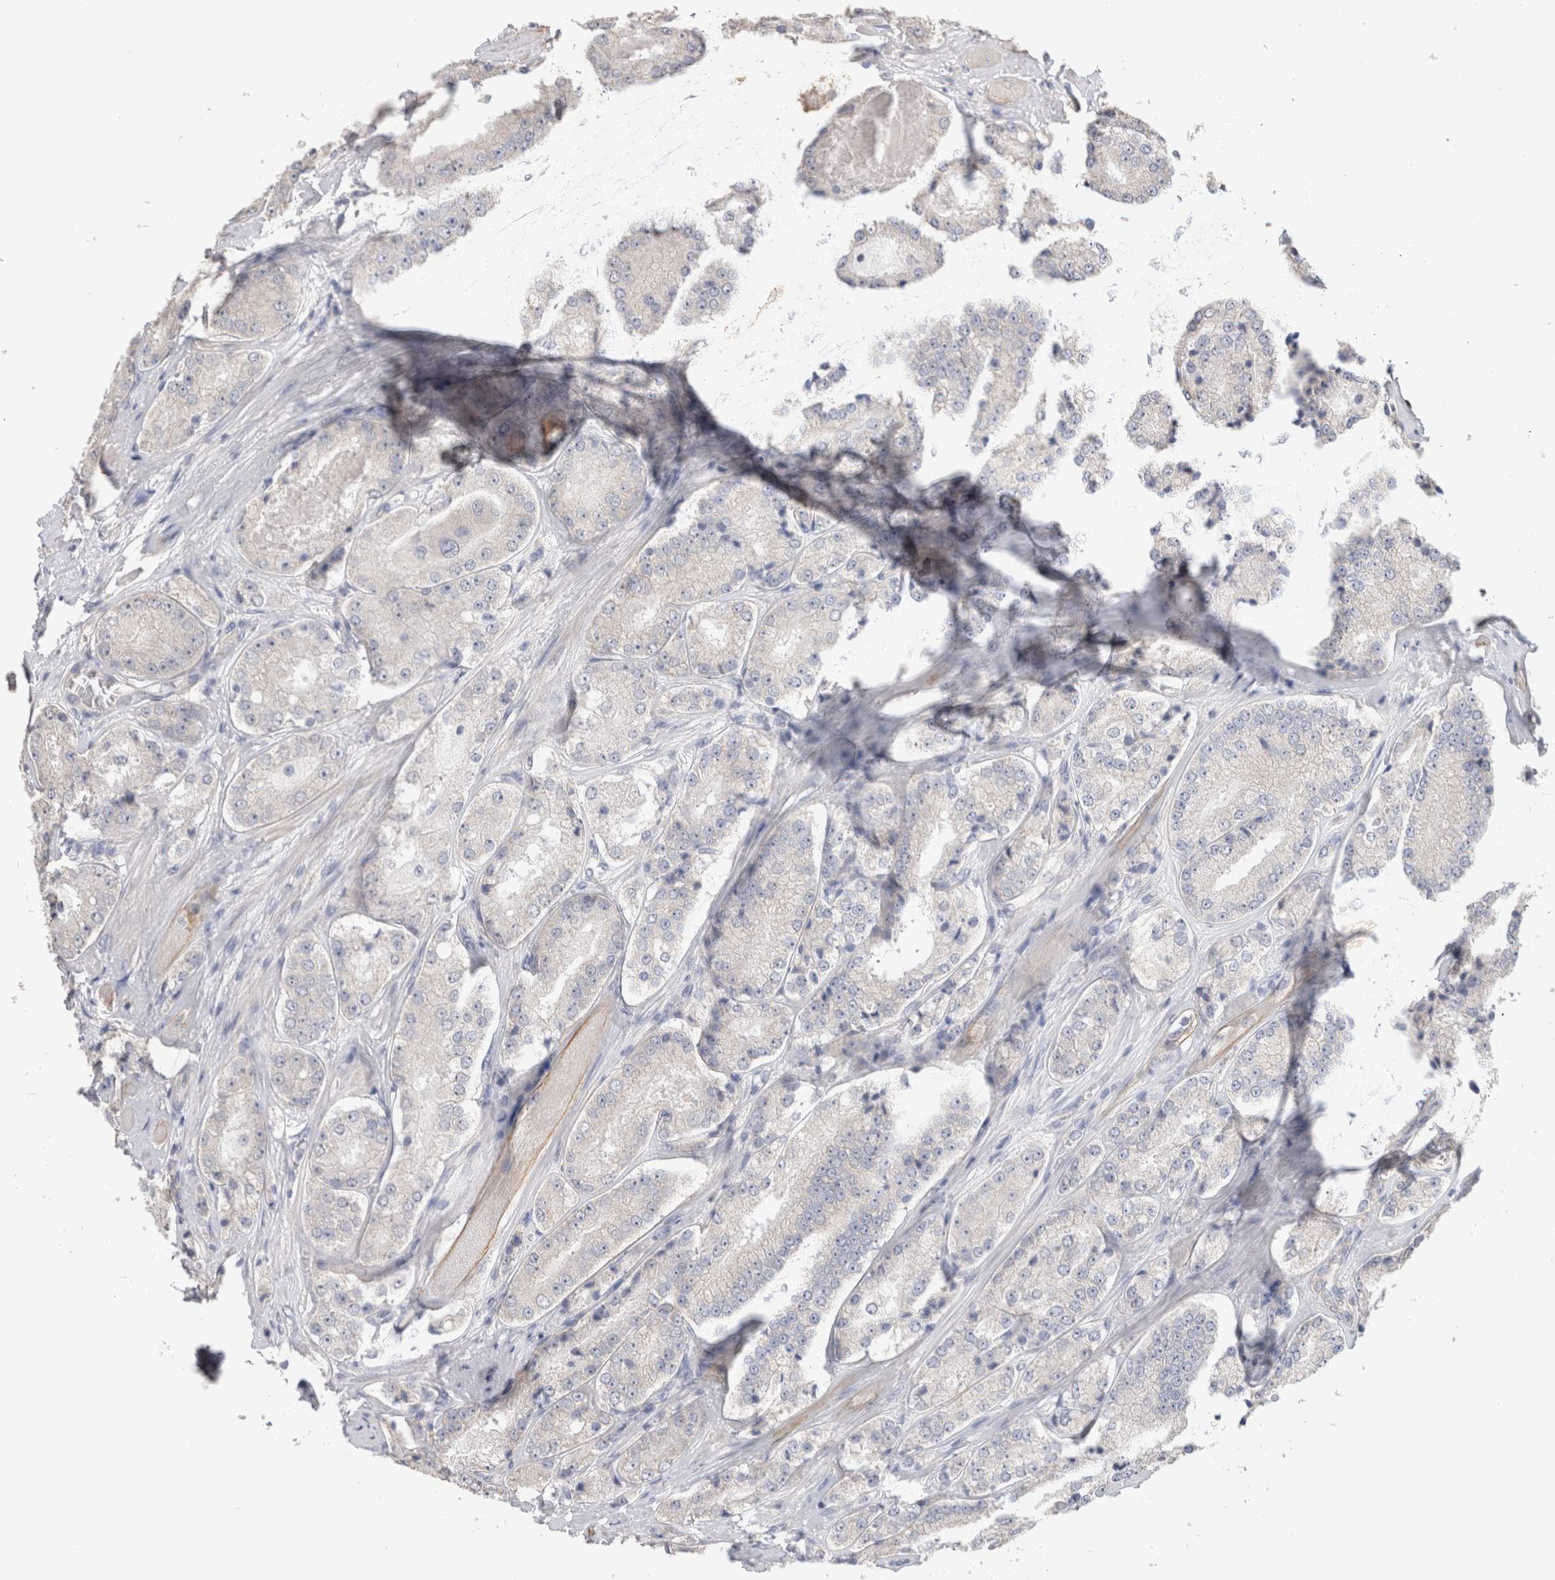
{"staining": {"intensity": "negative", "quantity": "none", "location": "none"}, "tissue": "prostate cancer", "cell_type": "Tumor cells", "image_type": "cancer", "snomed": [{"axis": "morphology", "description": "Adenocarcinoma, High grade"}, {"axis": "topography", "description": "Prostate"}], "caption": "Prostate cancer was stained to show a protein in brown. There is no significant staining in tumor cells.", "gene": "DMD", "patient": {"sex": "male", "age": 65}}